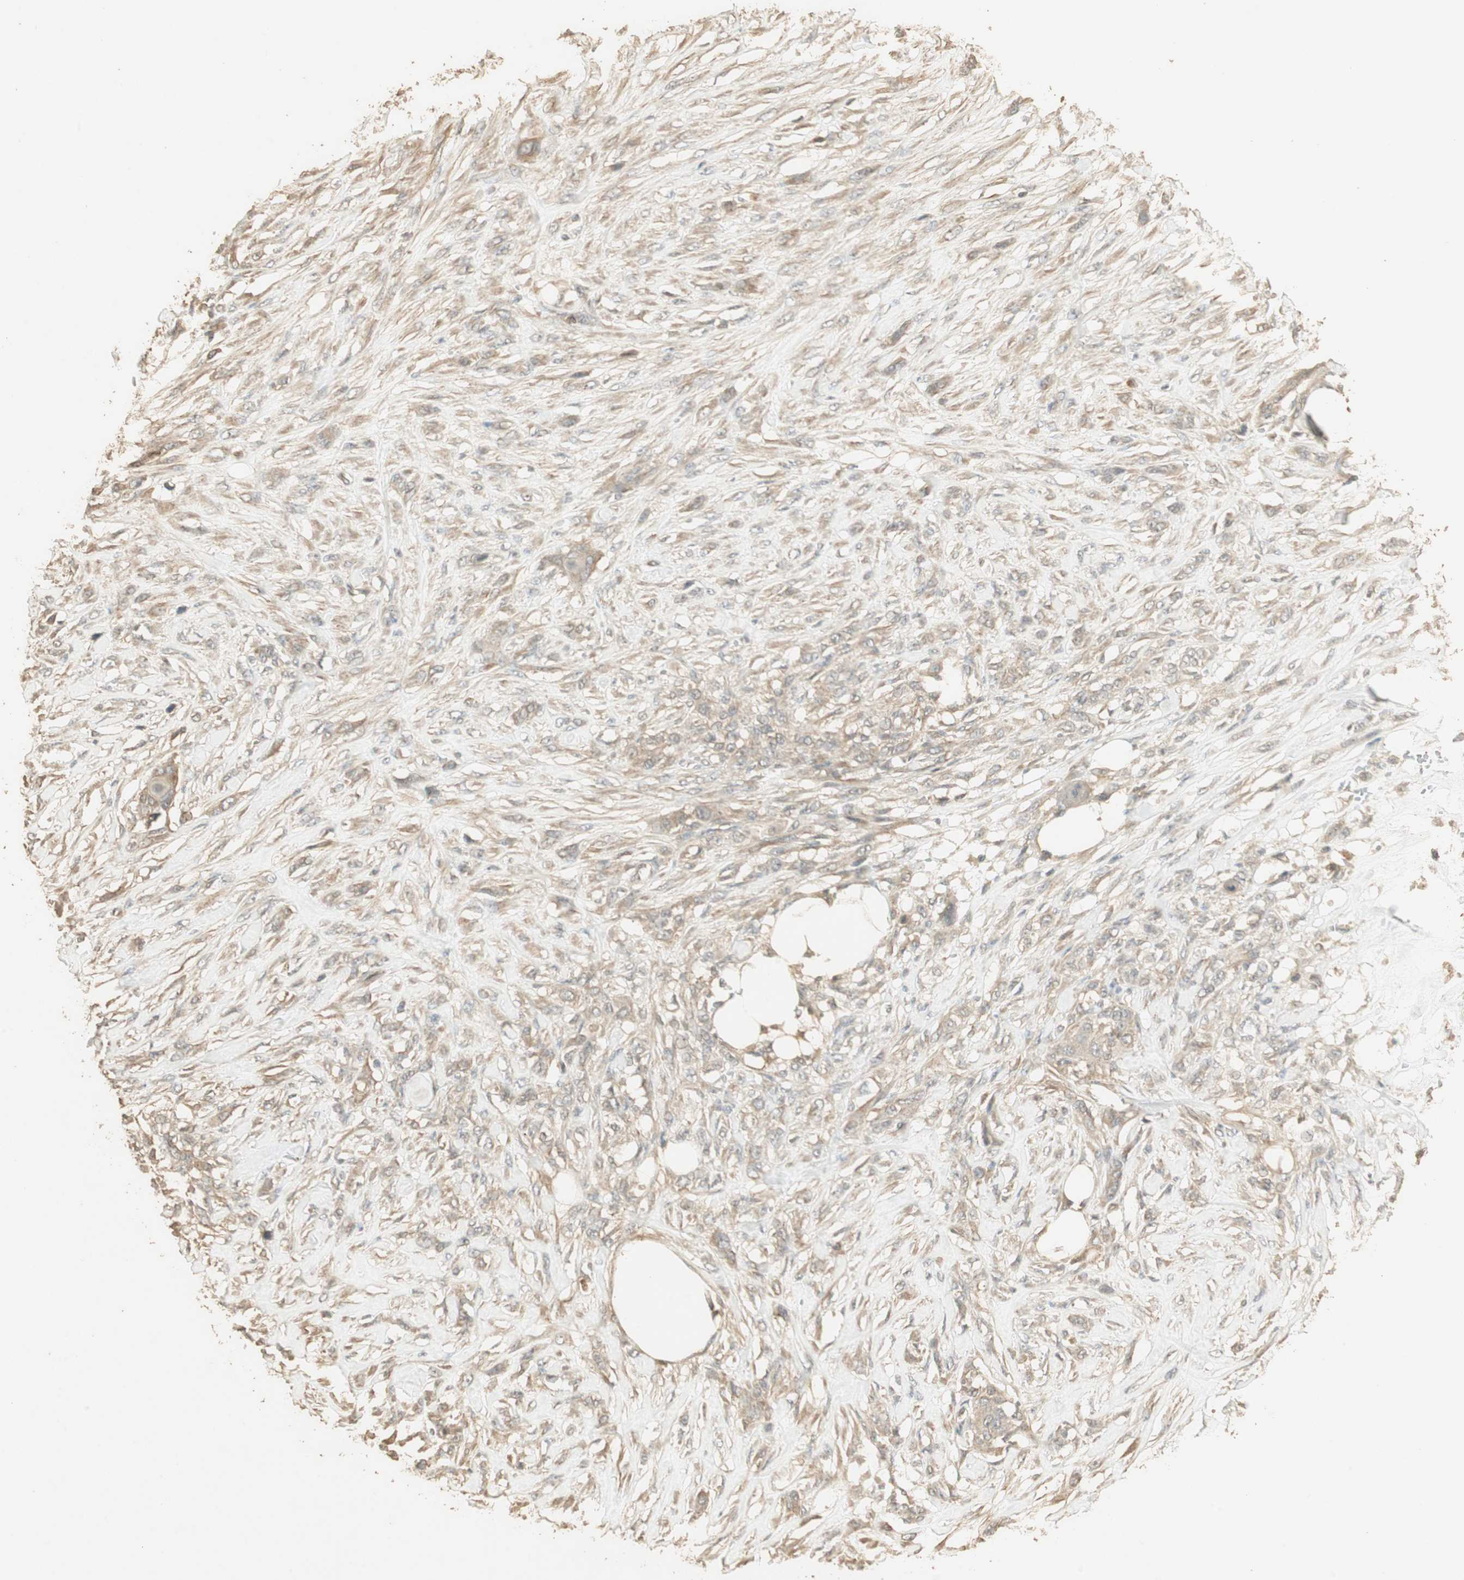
{"staining": {"intensity": "weak", "quantity": ">75%", "location": "cytoplasmic/membranous"}, "tissue": "skin cancer", "cell_type": "Tumor cells", "image_type": "cancer", "snomed": [{"axis": "morphology", "description": "Squamous cell carcinoma, NOS"}, {"axis": "topography", "description": "Skin"}], "caption": "Protein expression analysis of human skin cancer reveals weak cytoplasmic/membranous expression in approximately >75% of tumor cells. (DAB (3,3'-diaminobenzidine) = brown stain, brightfield microscopy at high magnification).", "gene": "USP2", "patient": {"sex": "female", "age": 59}}